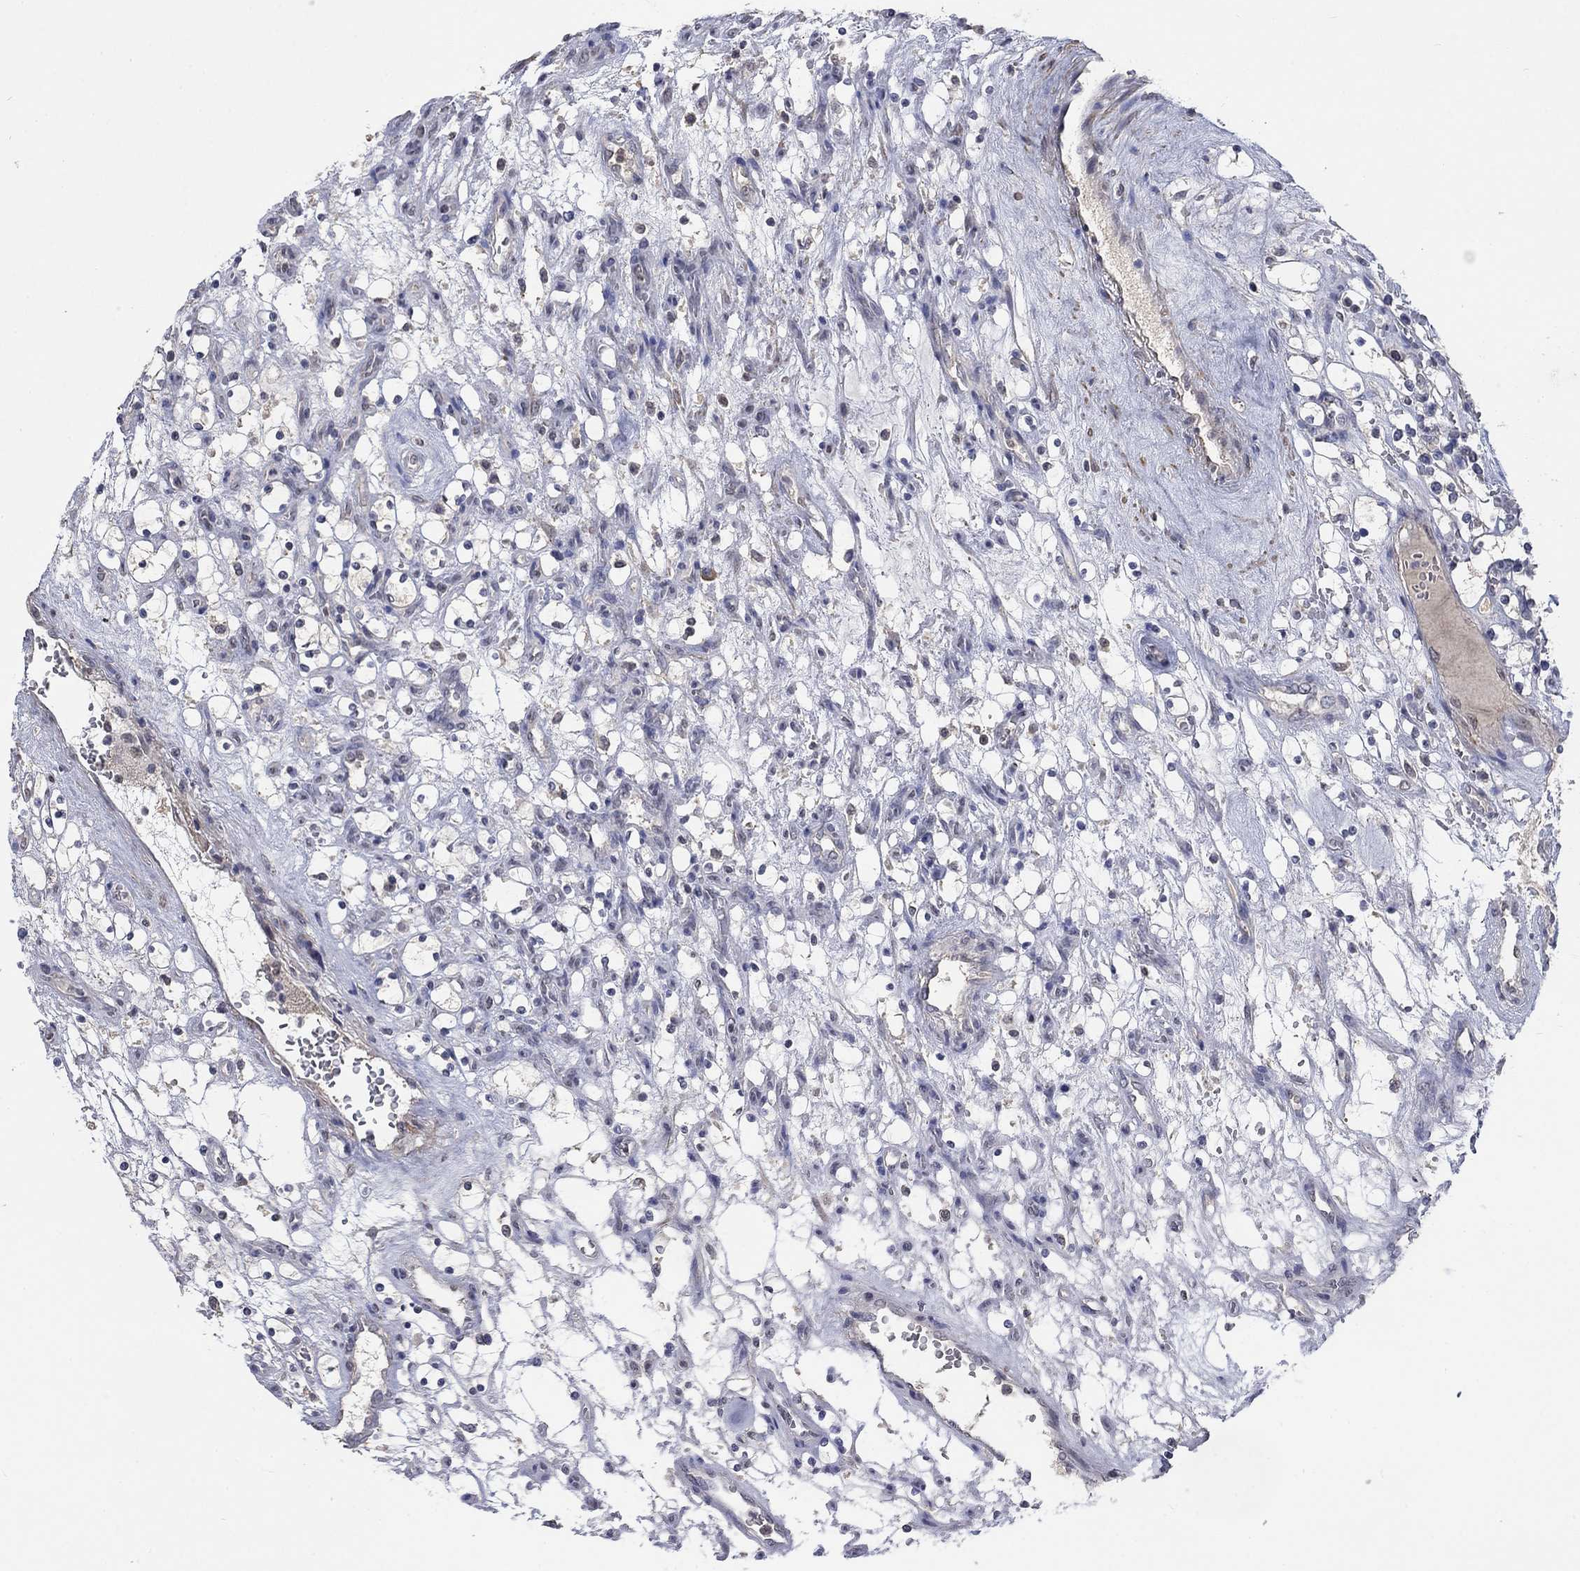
{"staining": {"intensity": "negative", "quantity": "none", "location": "none"}, "tissue": "renal cancer", "cell_type": "Tumor cells", "image_type": "cancer", "snomed": [{"axis": "morphology", "description": "Adenocarcinoma, NOS"}, {"axis": "topography", "description": "Kidney"}], "caption": "High magnification brightfield microscopy of renal cancer (adenocarcinoma) stained with DAB (3,3'-diaminobenzidine) (brown) and counterstained with hematoxylin (blue): tumor cells show no significant staining.", "gene": "ZBTB18", "patient": {"sex": "female", "age": 69}}